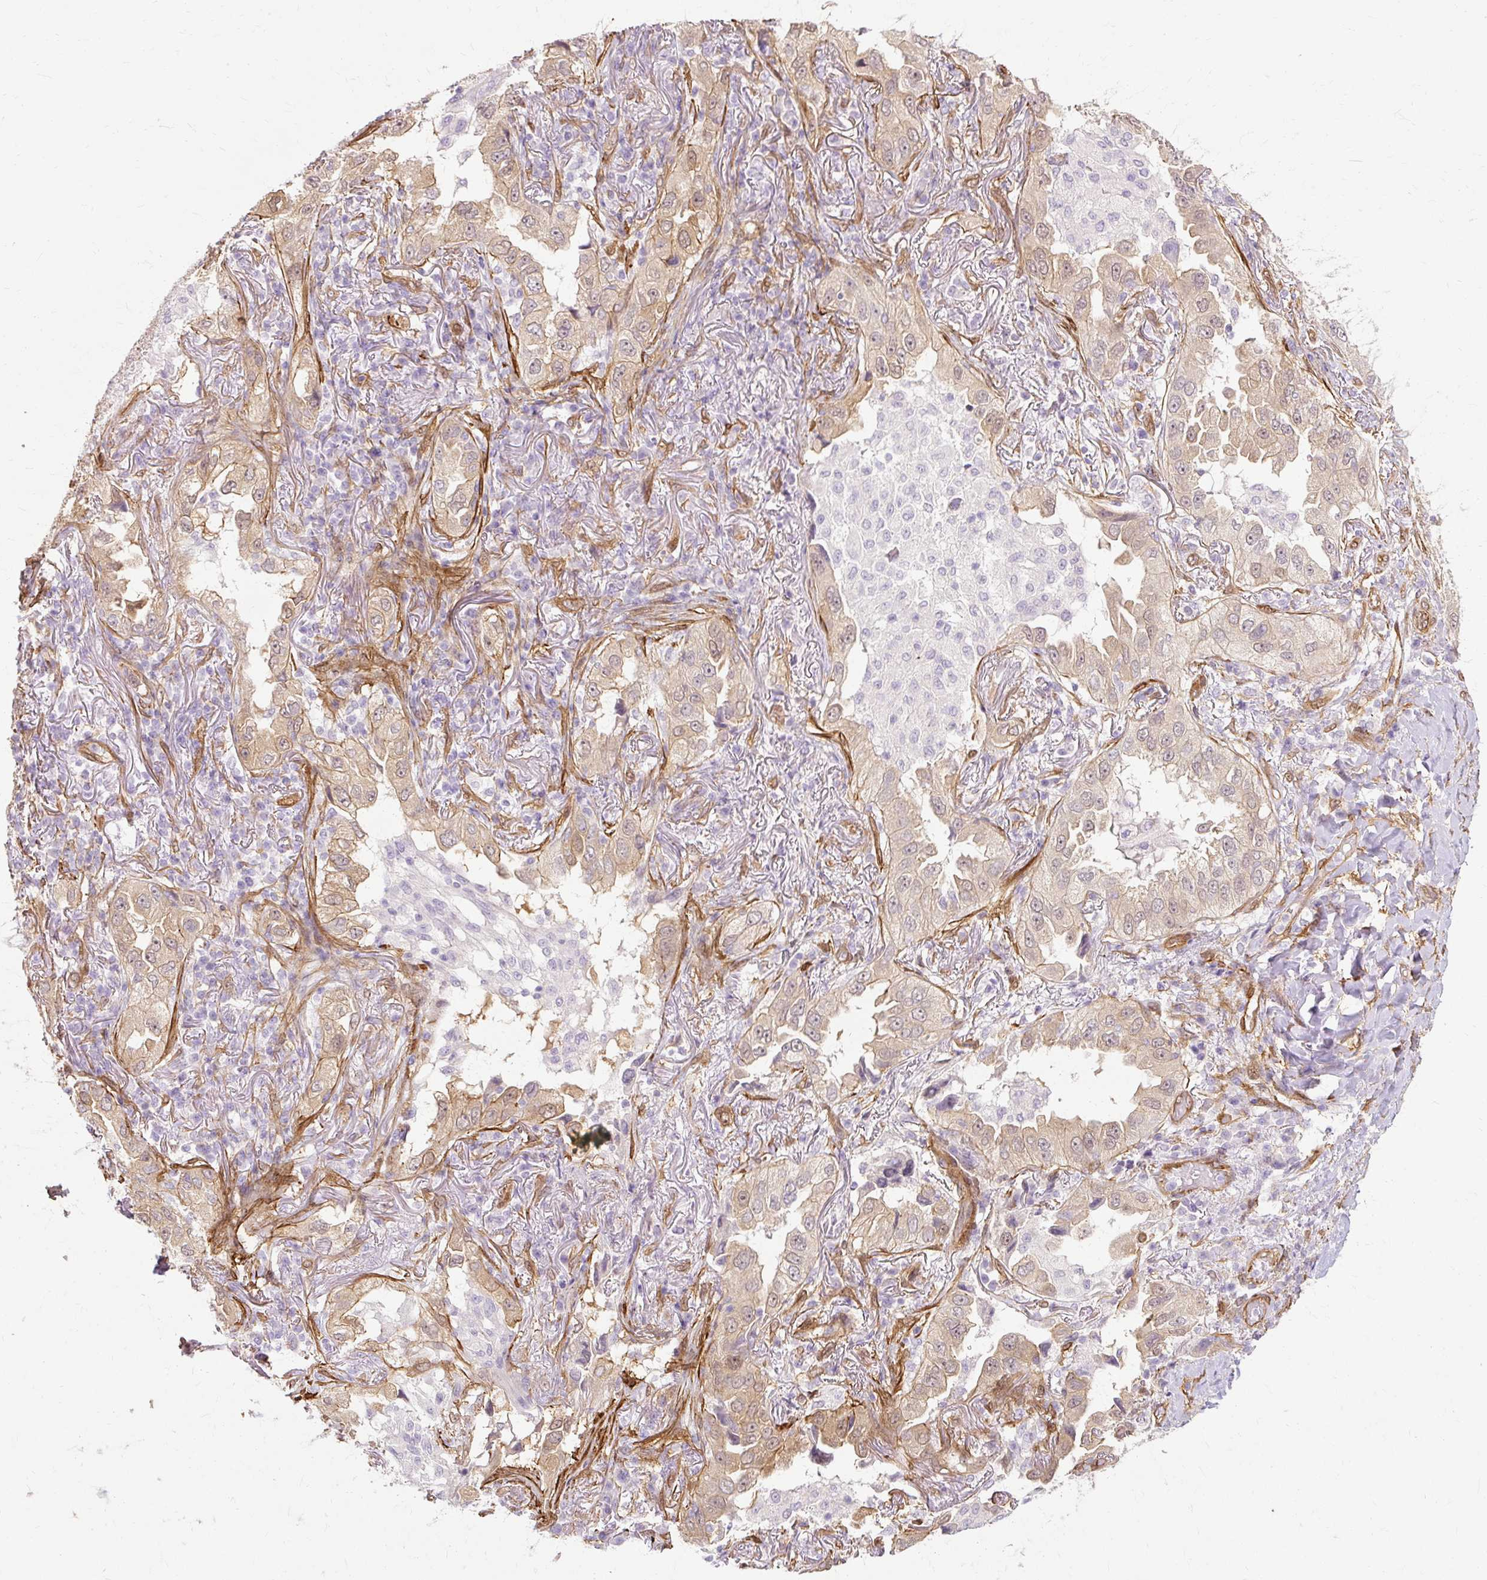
{"staining": {"intensity": "weak", "quantity": ">75%", "location": "cytoplasmic/membranous,nuclear"}, "tissue": "lung cancer", "cell_type": "Tumor cells", "image_type": "cancer", "snomed": [{"axis": "morphology", "description": "Adenocarcinoma, NOS"}, {"axis": "topography", "description": "Lung"}], "caption": "Lung cancer stained with a protein marker displays weak staining in tumor cells.", "gene": "CNN3", "patient": {"sex": "female", "age": 69}}